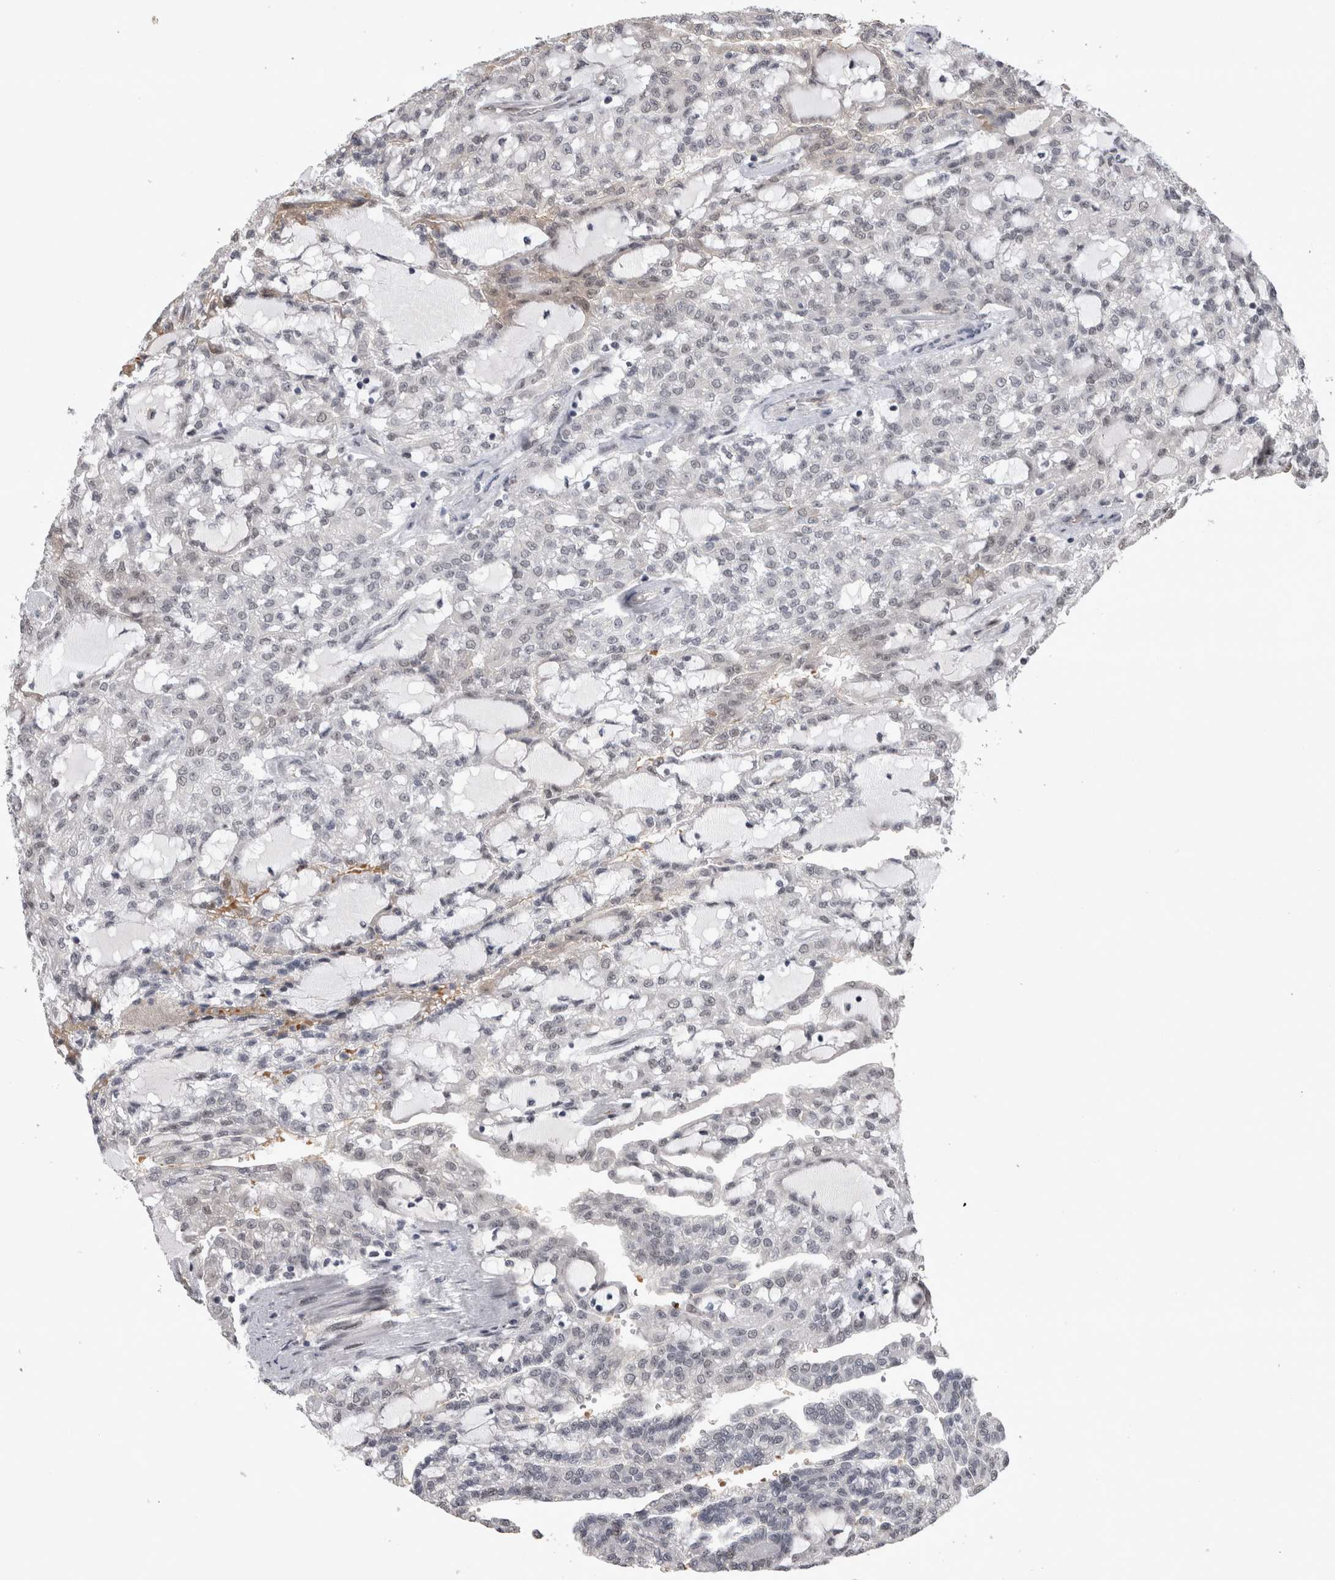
{"staining": {"intensity": "moderate", "quantity": "<25%", "location": "nuclear"}, "tissue": "renal cancer", "cell_type": "Tumor cells", "image_type": "cancer", "snomed": [{"axis": "morphology", "description": "Adenocarcinoma, NOS"}, {"axis": "topography", "description": "Kidney"}], "caption": "Moderate nuclear protein expression is appreciated in approximately <25% of tumor cells in renal adenocarcinoma. Using DAB (3,3'-diaminobenzidine) (brown) and hematoxylin (blue) stains, captured at high magnification using brightfield microscopy.", "gene": "IFI44", "patient": {"sex": "male", "age": 63}}